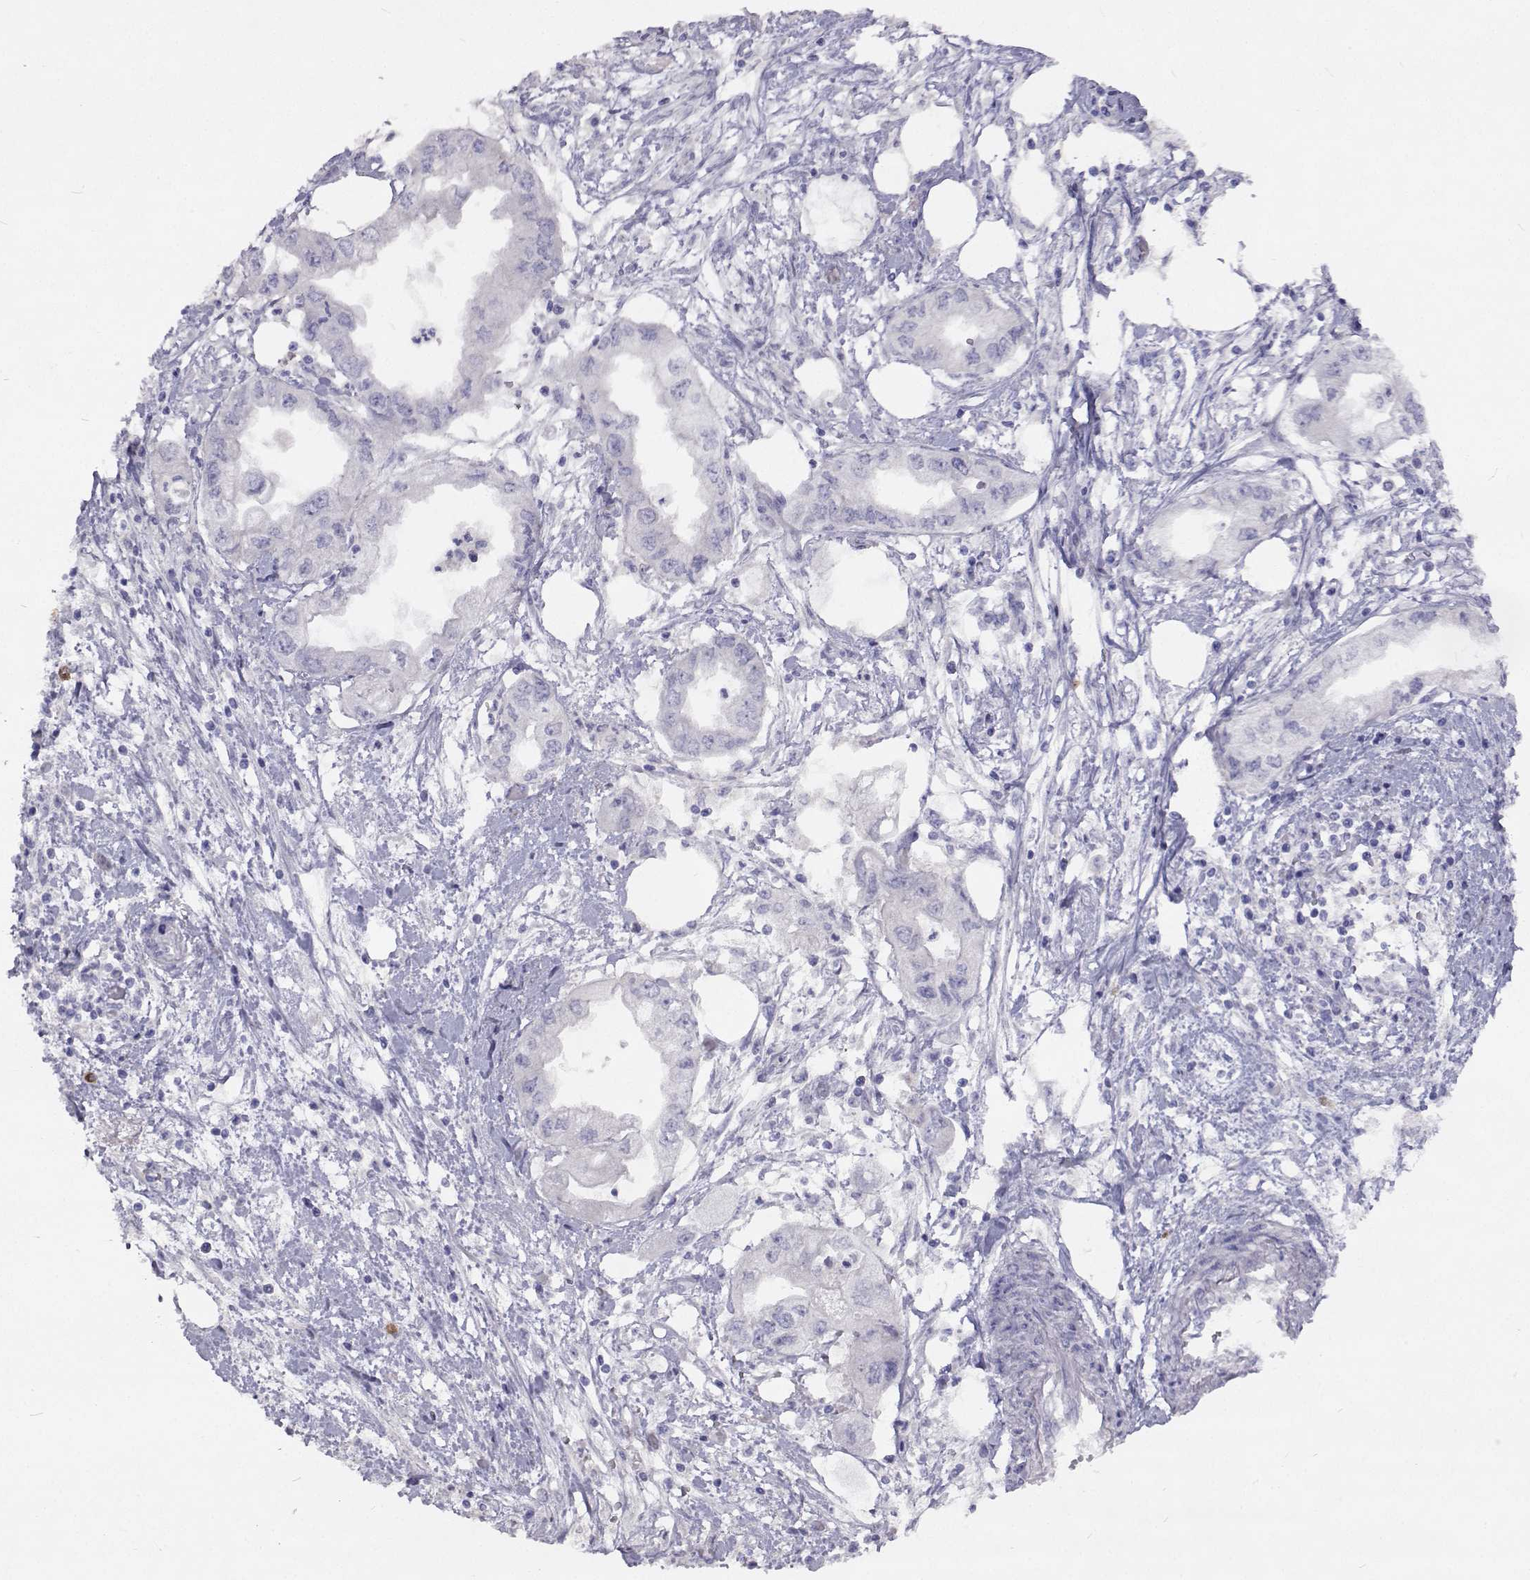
{"staining": {"intensity": "negative", "quantity": "none", "location": "none"}, "tissue": "endometrial cancer", "cell_type": "Tumor cells", "image_type": "cancer", "snomed": [{"axis": "morphology", "description": "Adenocarcinoma, NOS"}, {"axis": "morphology", "description": "Adenocarcinoma, metastatic, NOS"}, {"axis": "topography", "description": "Adipose tissue"}, {"axis": "topography", "description": "Endometrium"}], "caption": "High magnification brightfield microscopy of endometrial cancer stained with DAB (brown) and counterstained with hematoxylin (blue): tumor cells show no significant expression.", "gene": "CFAP44", "patient": {"sex": "female", "age": 67}}